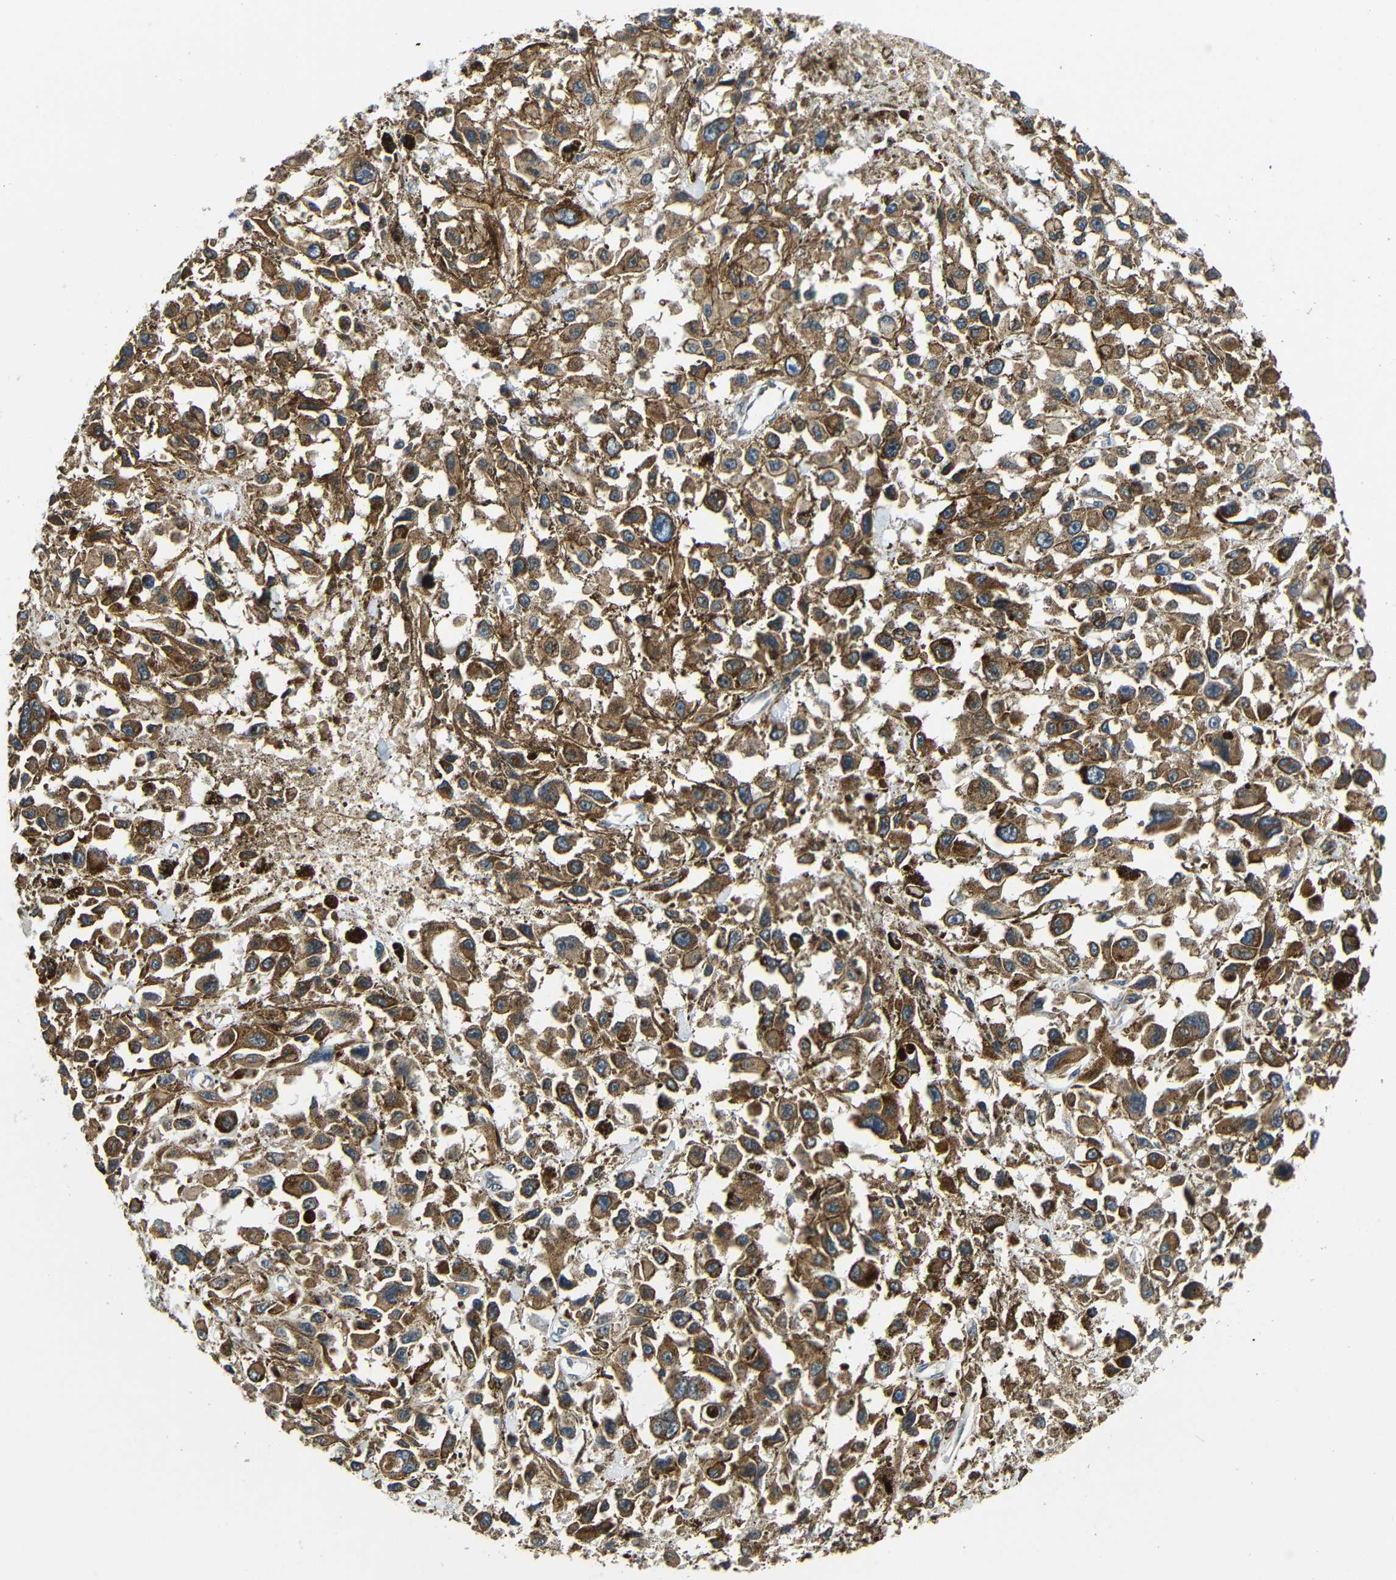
{"staining": {"intensity": "strong", "quantity": ">75%", "location": "cytoplasmic/membranous"}, "tissue": "melanoma", "cell_type": "Tumor cells", "image_type": "cancer", "snomed": [{"axis": "morphology", "description": "Malignant melanoma, Metastatic site"}, {"axis": "topography", "description": "Lymph node"}], "caption": "There is high levels of strong cytoplasmic/membranous staining in tumor cells of melanoma, as demonstrated by immunohistochemical staining (brown color).", "gene": "VAPB", "patient": {"sex": "male", "age": 59}}